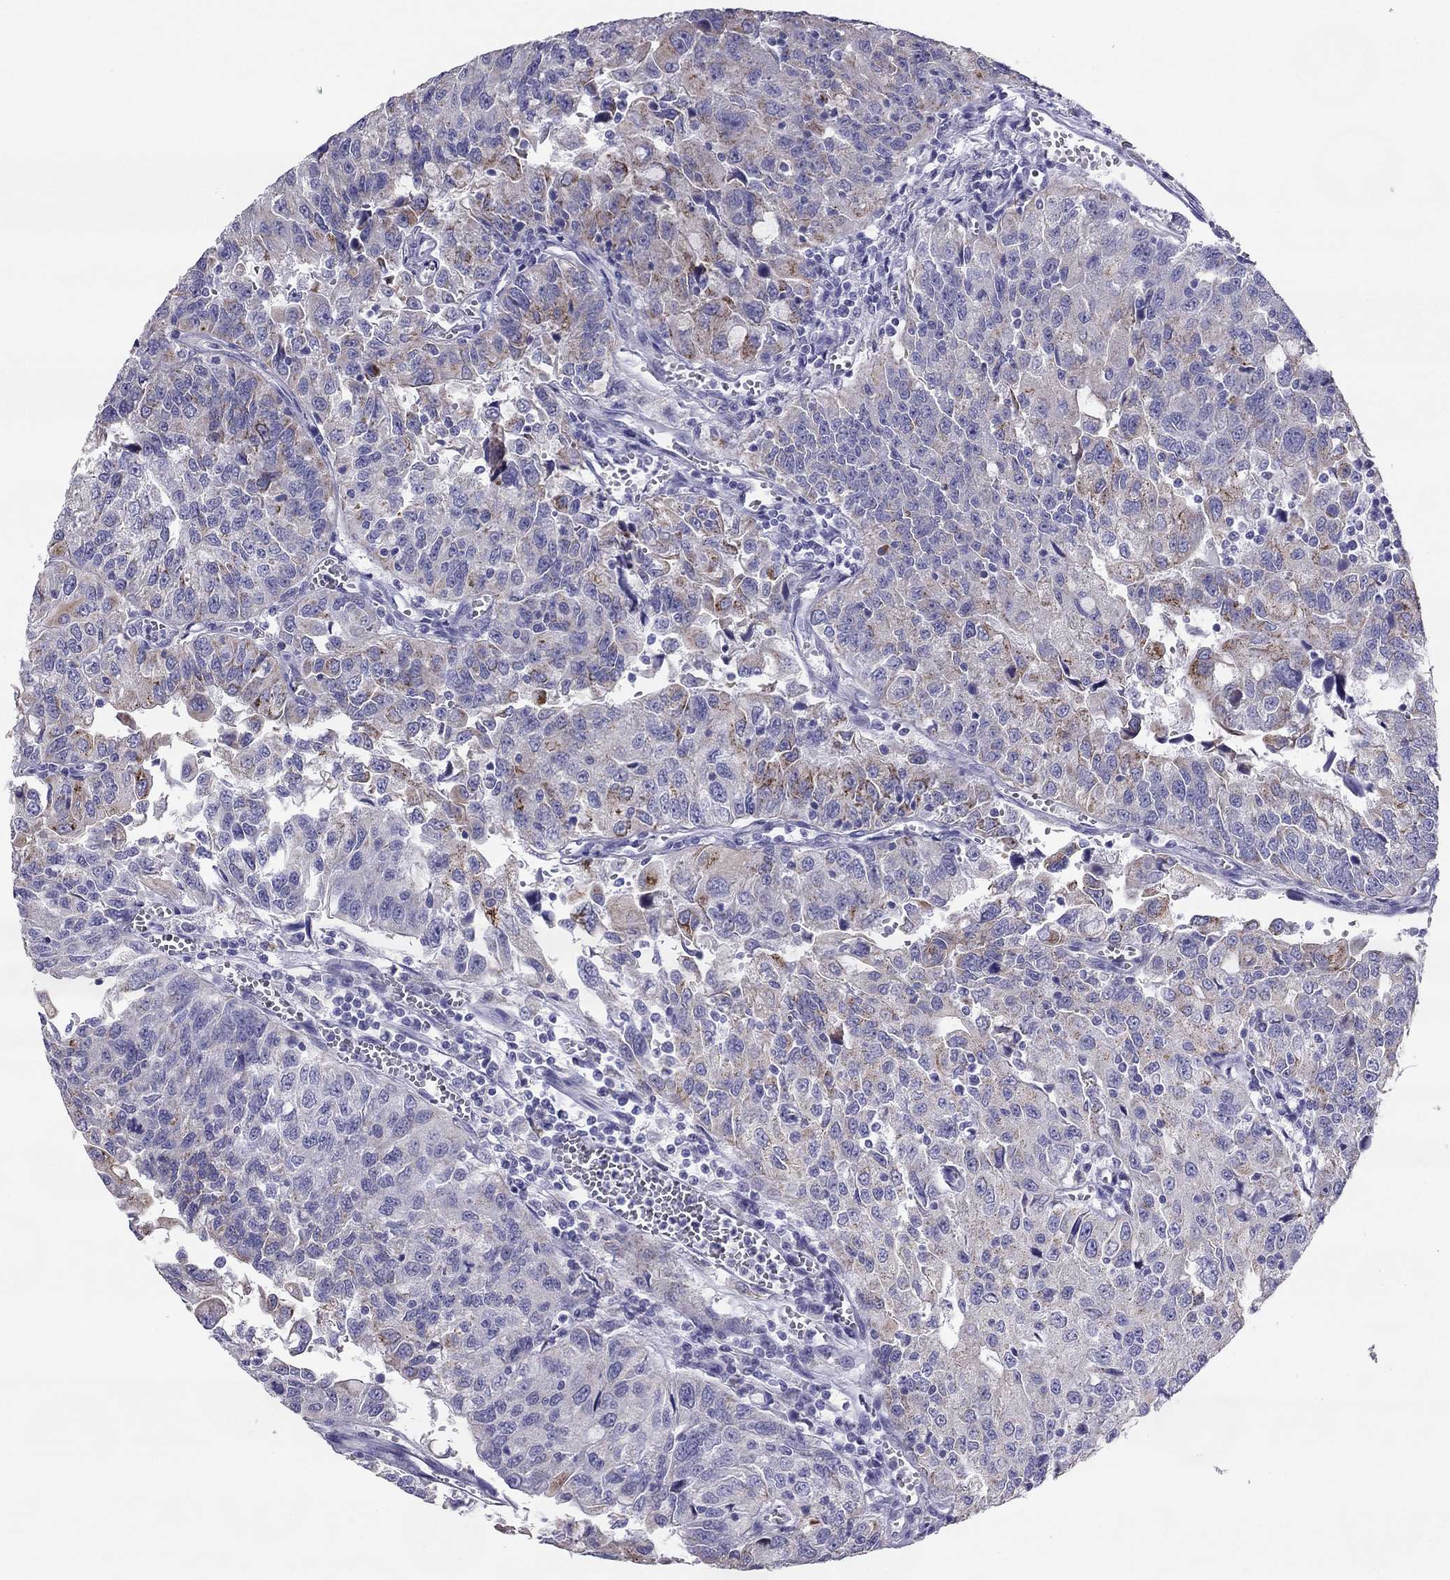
{"staining": {"intensity": "moderate", "quantity": "<25%", "location": "cytoplasmic/membranous"}, "tissue": "urothelial cancer", "cell_type": "Tumor cells", "image_type": "cancer", "snomed": [{"axis": "morphology", "description": "Urothelial carcinoma, NOS"}, {"axis": "morphology", "description": "Urothelial carcinoma, High grade"}, {"axis": "topography", "description": "Urinary bladder"}], "caption": "DAB (3,3'-diaminobenzidine) immunohistochemical staining of human high-grade urothelial carcinoma demonstrates moderate cytoplasmic/membranous protein staining in approximately <25% of tumor cells.", "gene": "MAEL", "patient": {"sex": "female", "age": 73}}